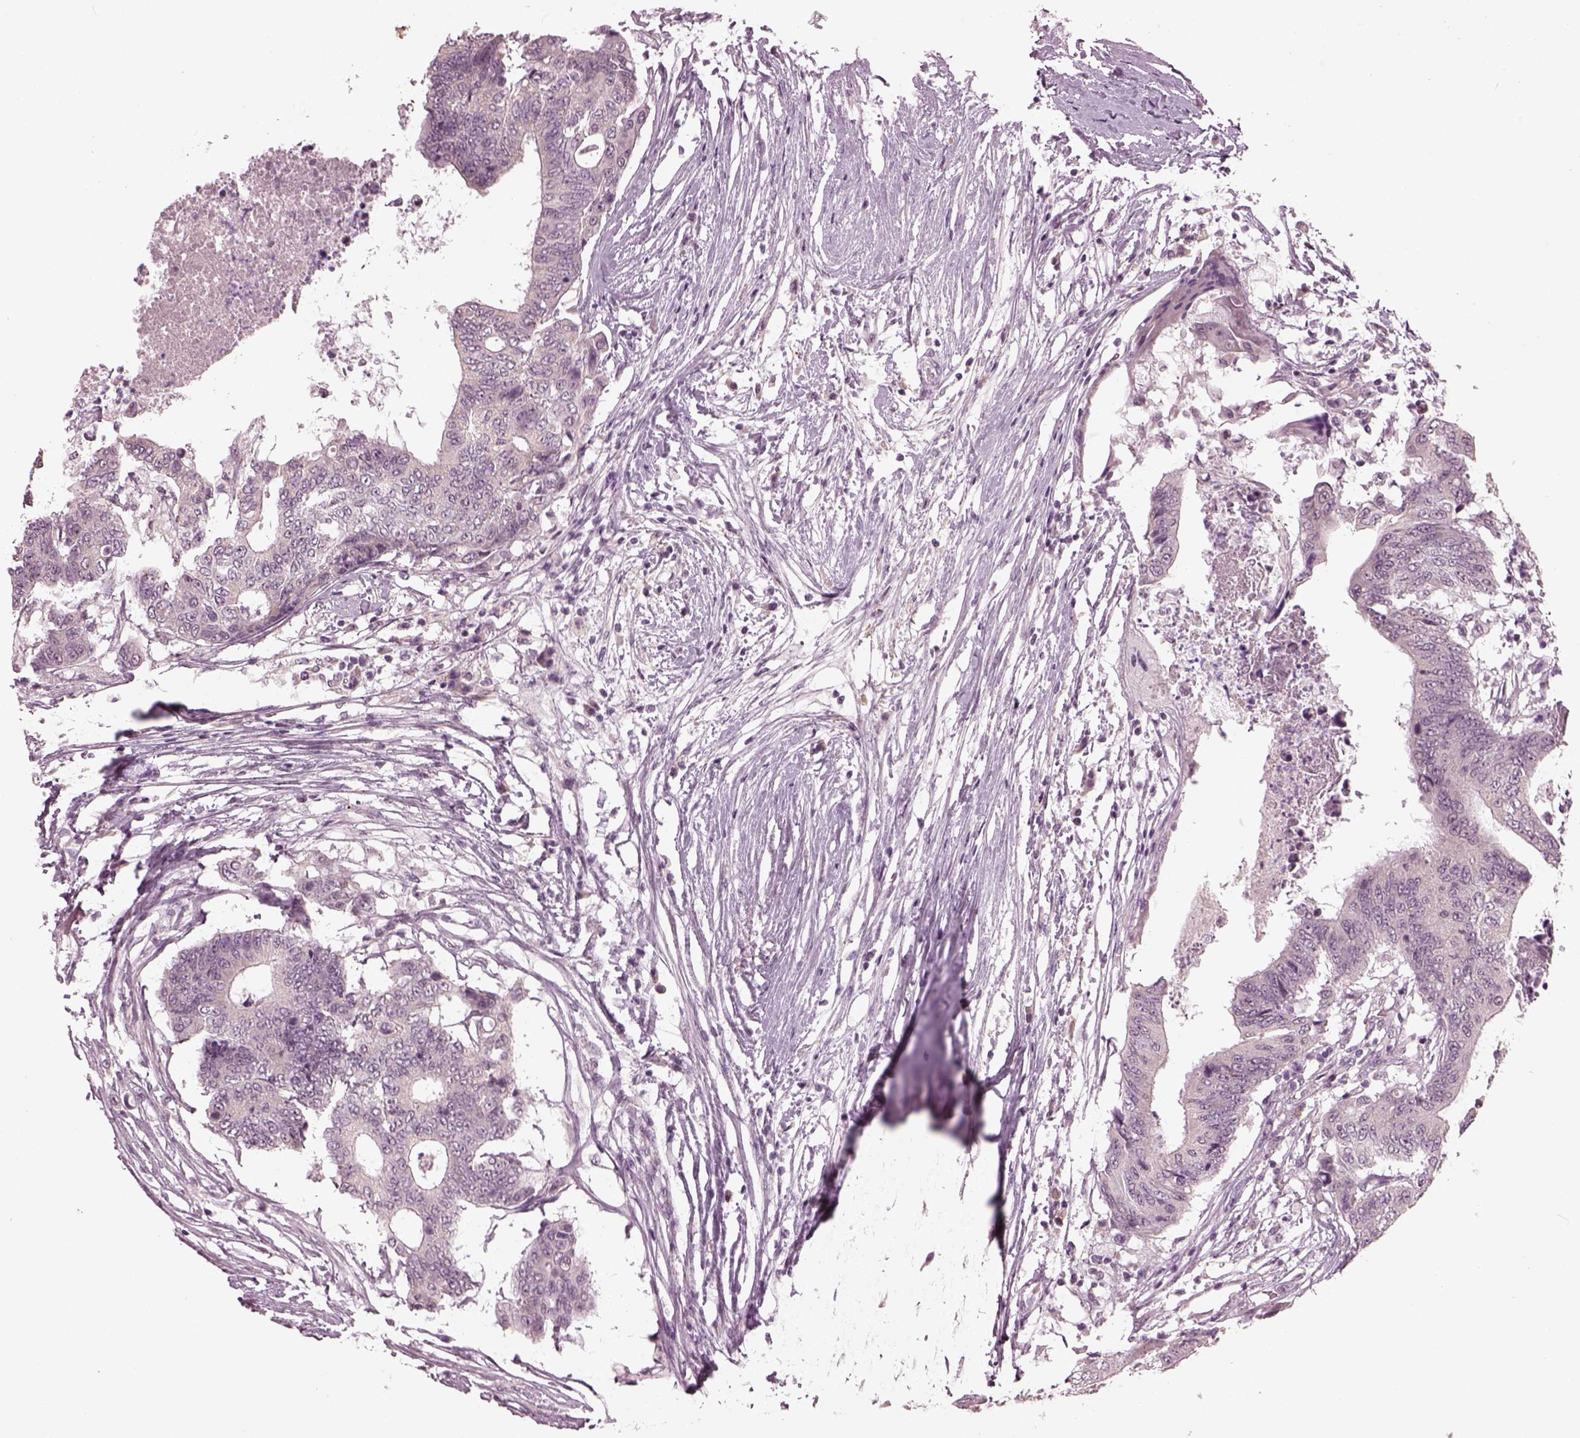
{"staining": {"intensity": "negative", "quantity": "none", "location": "none"}, "tissue": "colorectal cancer", "cell_type": "Tumor cells", "image_type": "cancer", "snomed": [{"axis": "morphology", "description": "Adenocarcinoma, NOS"}, {"axis": "topography", "description": "Colon"}], "caption": "DAB (3,3'-diaminobenzidine) immunohistochemical staining of colorectal adenocarcinoma demonstrates no significant positivity in tumor cells. The staining is performed using DAB (3,3'-diaminobenzidine) brown chromogen with nuclei counter-stained in using hematoxylin.", "gene": "CLCN4", "patient": {"sex": "female", "age": 48}}